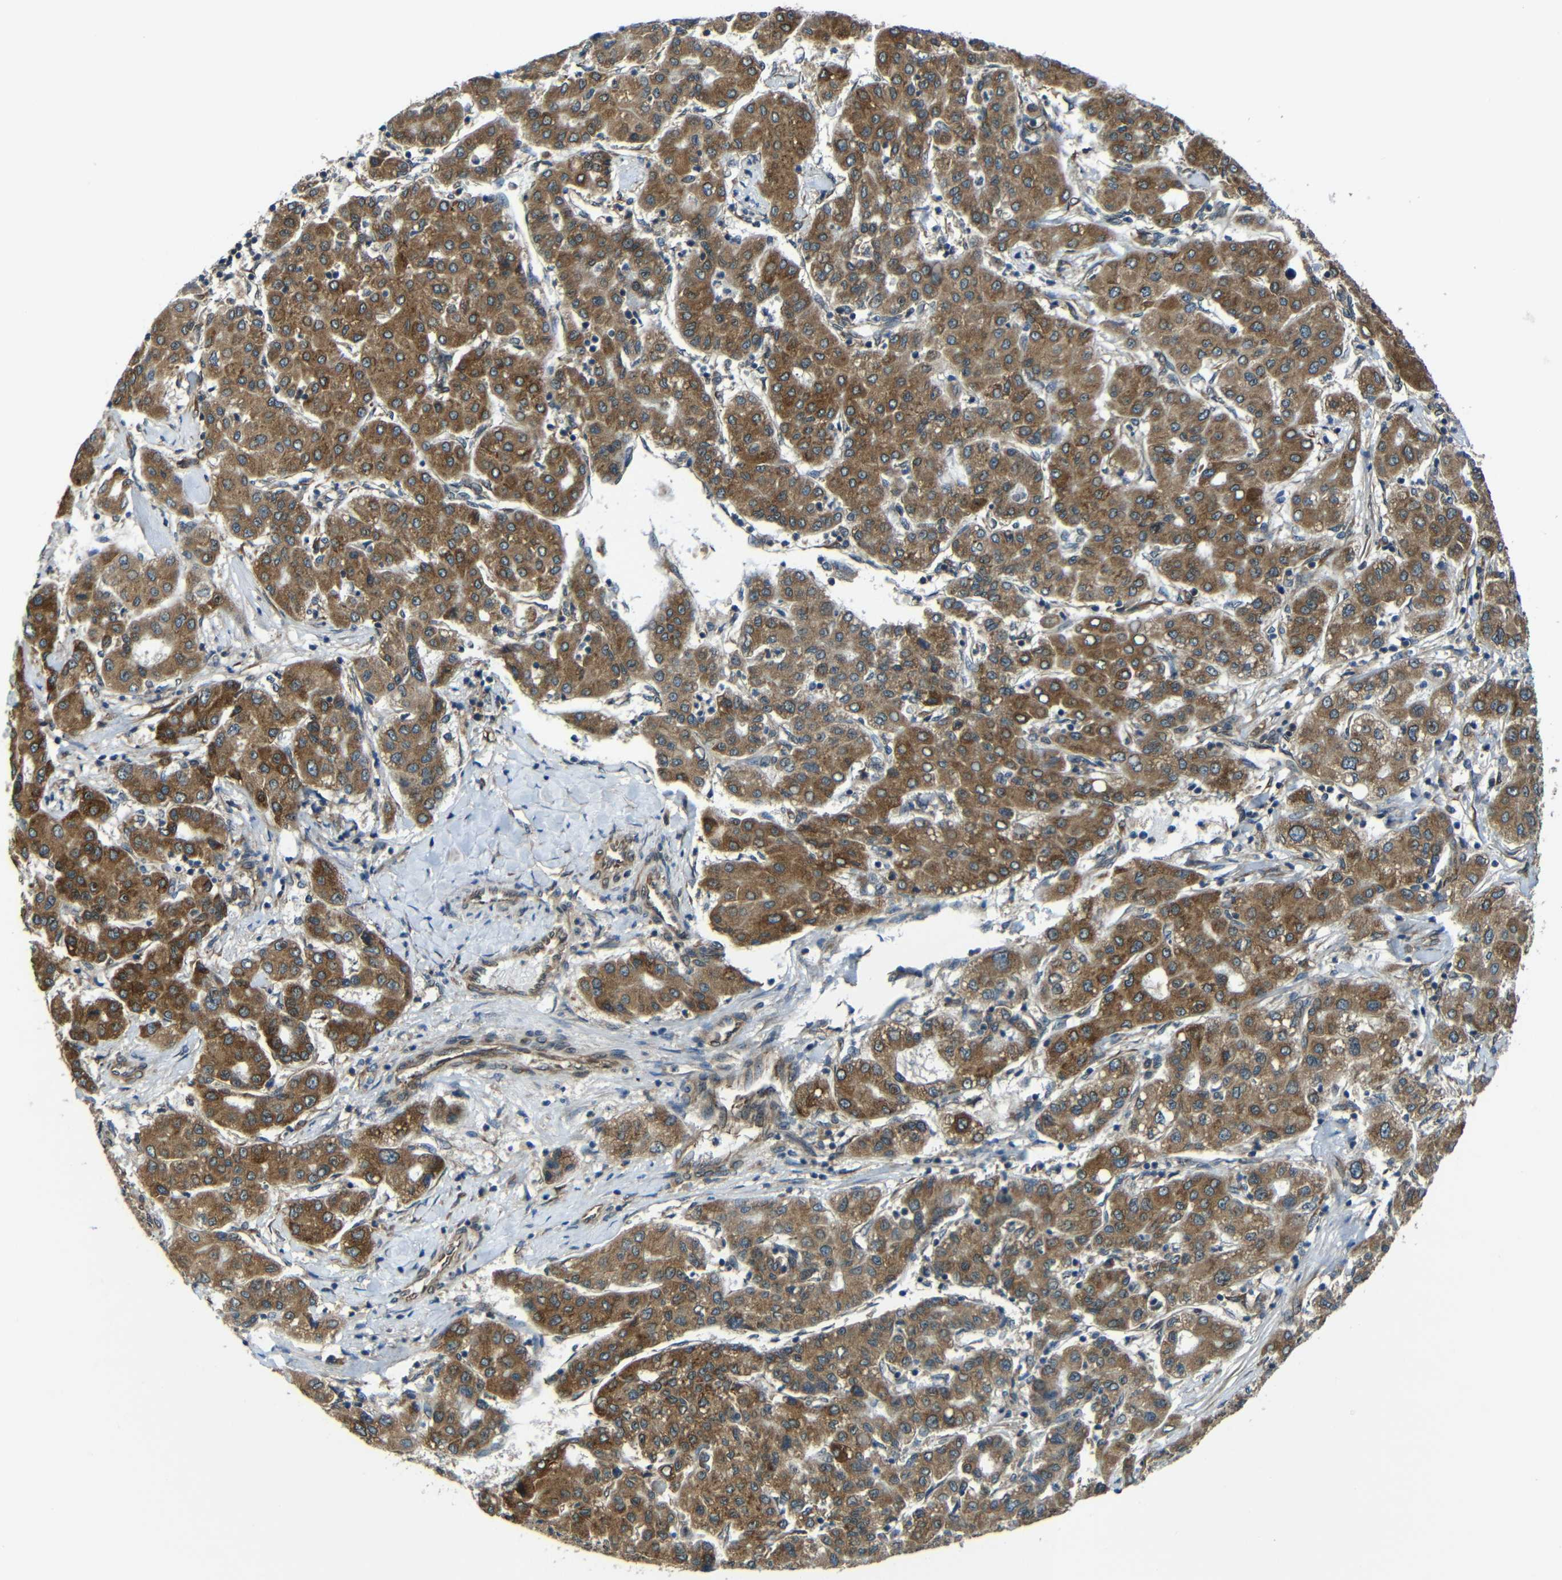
{"staining": {"intensity": "strong", "quantity": "25%-75%", "location": "cytoplasmic/membranous"}, "tissue": "liver cancer", "cell_type": "Tumor cells", "image_type": "cancer", "snomed": [{"axis": "morphology", "description": "Carcinoma, Hepatocellular, NOS"}, {"axis": "topography", "description": "Liver"}], "caption": "Strong cytoplasmic/membranous staining is appreciated in approximately 25%-75% of tumor cells in liver cancer.", "gene": "VAPB", "patient": {"sex": "male", "age": 65}}